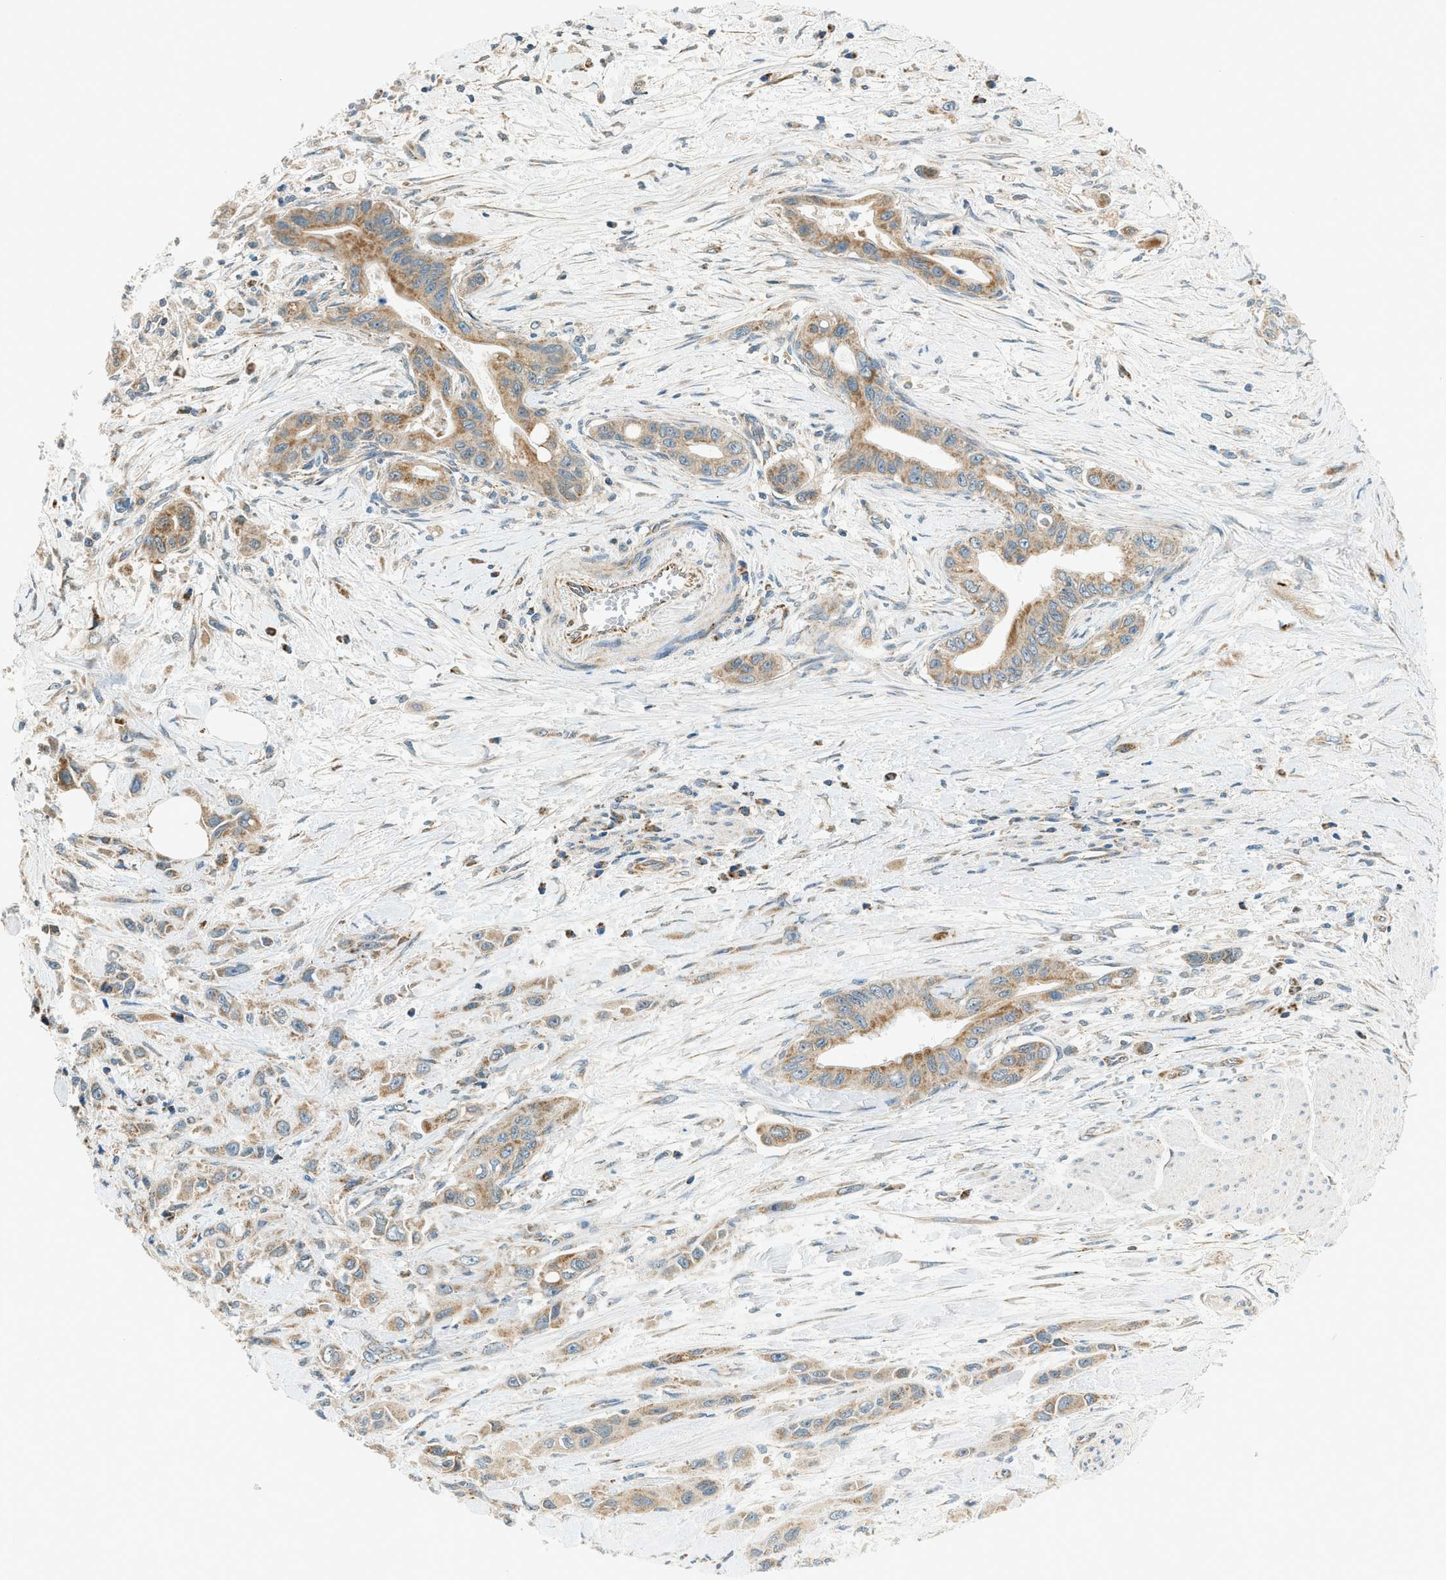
{"staining": {"intensity": "moderate", "quantity": "25%-75%", "location": "cytoplasmic/membranous"}, "tissue": "pancreatic cancer", "cell_type": "Tumor cells", "image_type": "cancer", "snomed": [{"axis": "morphology", "description": "Adenocarcinoma, NOS"}, {"axis": "topography", "description": "Pancreas"}], "caption": "Pancreatic cancer (adenocarcinoma) was stained to show a protein in brown. There is medium levels of moderate cytoplasmic/membranous positivity in about 25%-75% of tumor cells. The staining is performed using DAB (3,3'-diaminobenzidine) brown chromogen to label protein expression. The nuclei are counter-stained blue using hematoxylin.", "gene": "PIGG", "patient": {"sex": "female", "age": 73}}